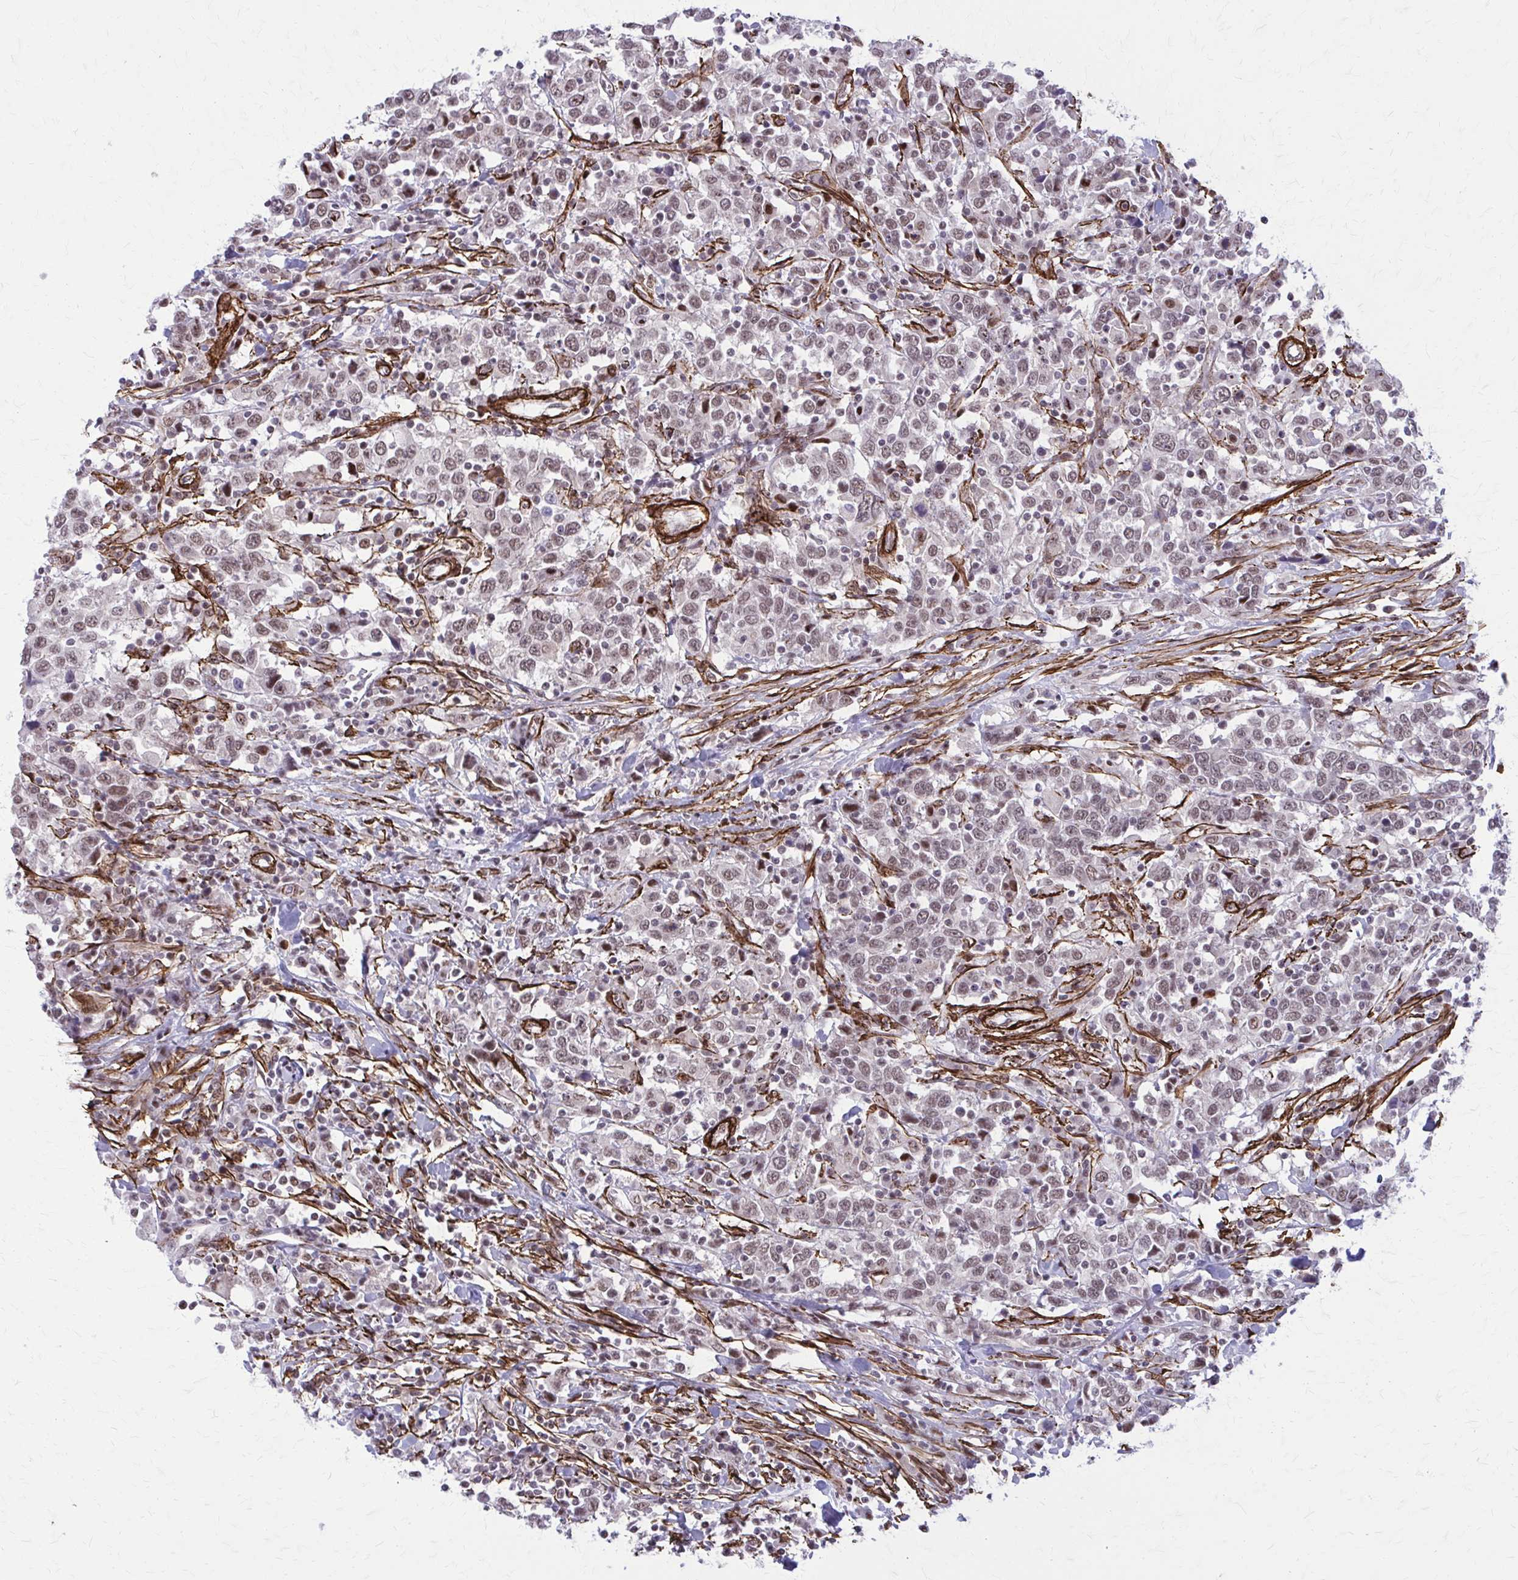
{"staining": {"intensity": "moderate", "quantity": ">75%", "location": "nuclear"}, "tissue": "urothelial cancer", "cell_type": "Tumor cells", "image_type": "cancer", "snomed": [{"axis": "morphology", "description": "Urothelial carcinoma, High grade"}, {"axis": "topography", "description": "Urinary bladder"}], "caption": "The micrograph demonstrates staining of urothelial cancer, revealing moderate nuclear protein expression (brown color) within tumor cells. Using DAB (brown) and hematoxylin (blue) stains, captured at high magnification using brightfield microscopy.", "gene": "NRBF2", "patient": {"sex": "male", "age": 61}}